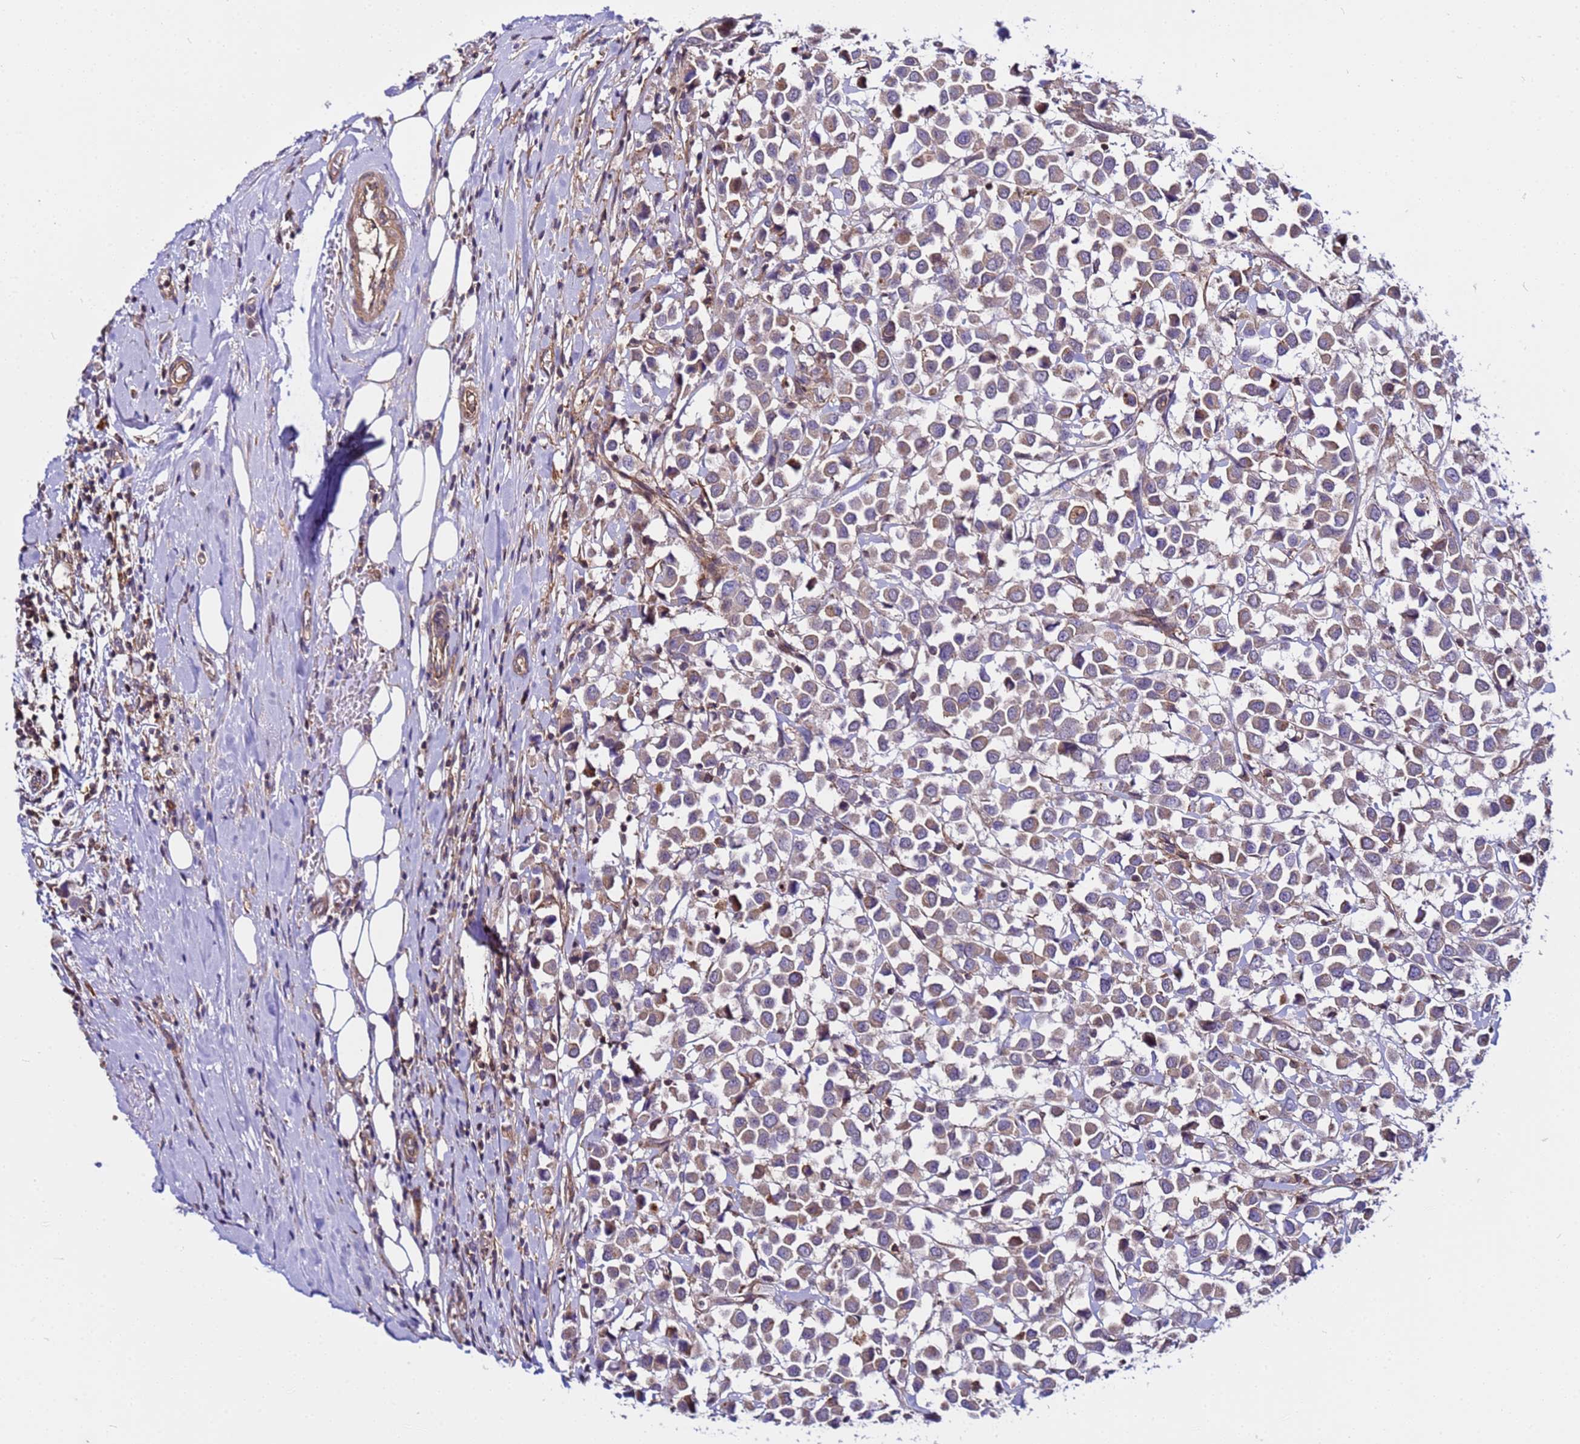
{"staining": {"intensity": "weak", "quantity": "25%-75%", "location": "cytoplasmic/membranous"}, "tissue": "breast cancer", "cell_type": "Tumor cells", "image_type": "cancer", "snomed": [{"axis": "morphology", "description": "Duct carcinoma"}, {"axis": "topography", "description": "Breast"}], "caption": "The immunohistochemical stain highlights weak cytoplasmic/membranous positivity in tumor cells of breast cancer (infiltrating ductal carcinoma) tissue.", "gene": "STK38", "patient": {"sex": "female", "age": 61}}